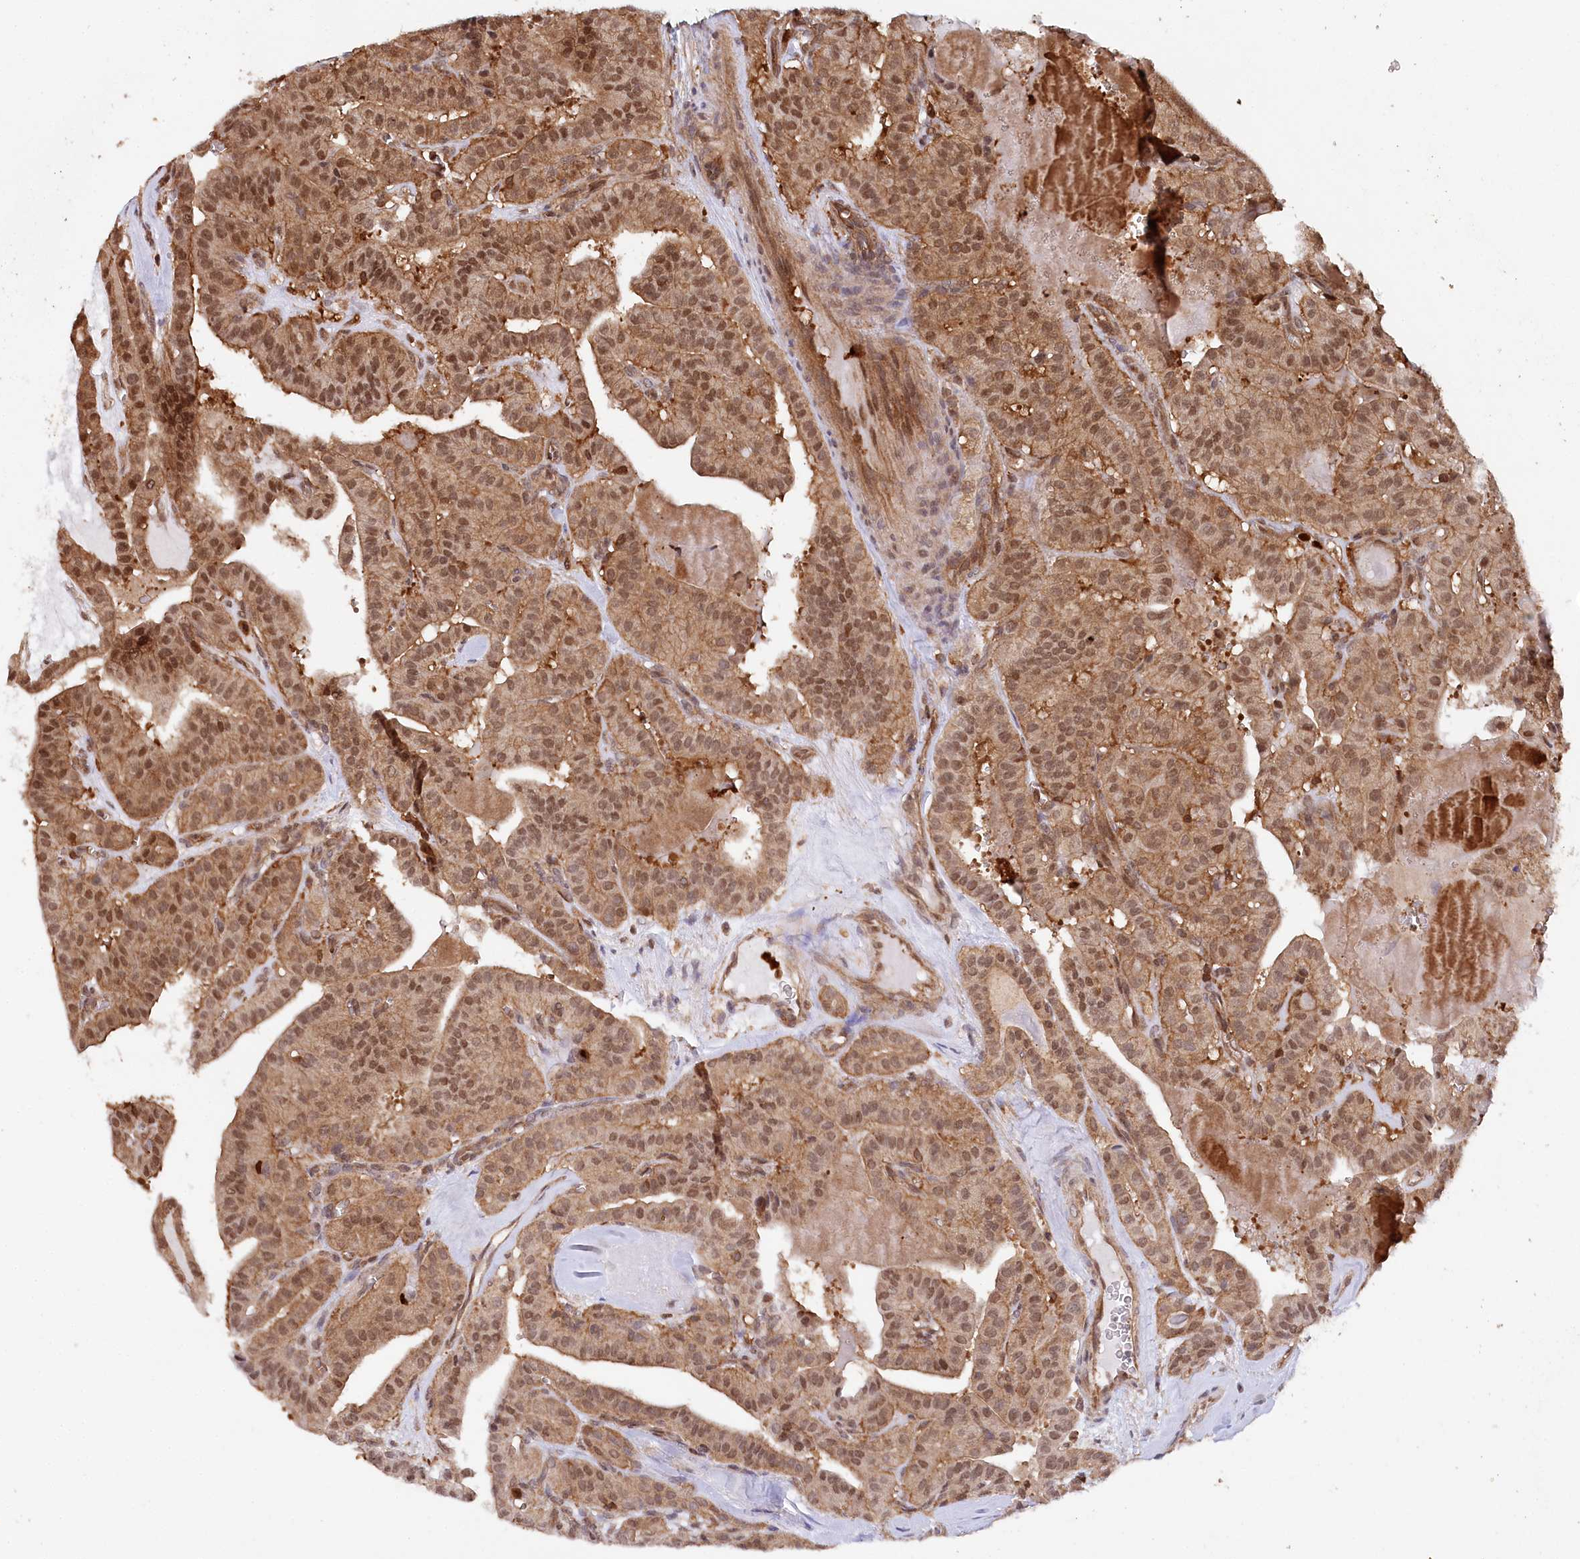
{"staining": {"intensity": "moderate", "quantity": "25%-75%", "location": "cytoplasmic/membranous,nuclear"}, "tissue": "thyroid cancer", "cell_type": "Tumor cells", "image_type": "cancer", "snomed": [{"axis": "morphology", "description": "Papillary adenocarcinoma, NOS"}, {"axis": "topography", "description": "Thyroid gland"}], "caption": "High-power microscopy captured an immunohistochemistry (IHC) histopathology image of thyroid papillary adenocarcinoma, revealing moderate cytoplasmic/membranous and nuclear staining in approximately 25%-75% of tumor cells.", "gene": "LSG1", "patient": {"sex": "male", "age": 52}}